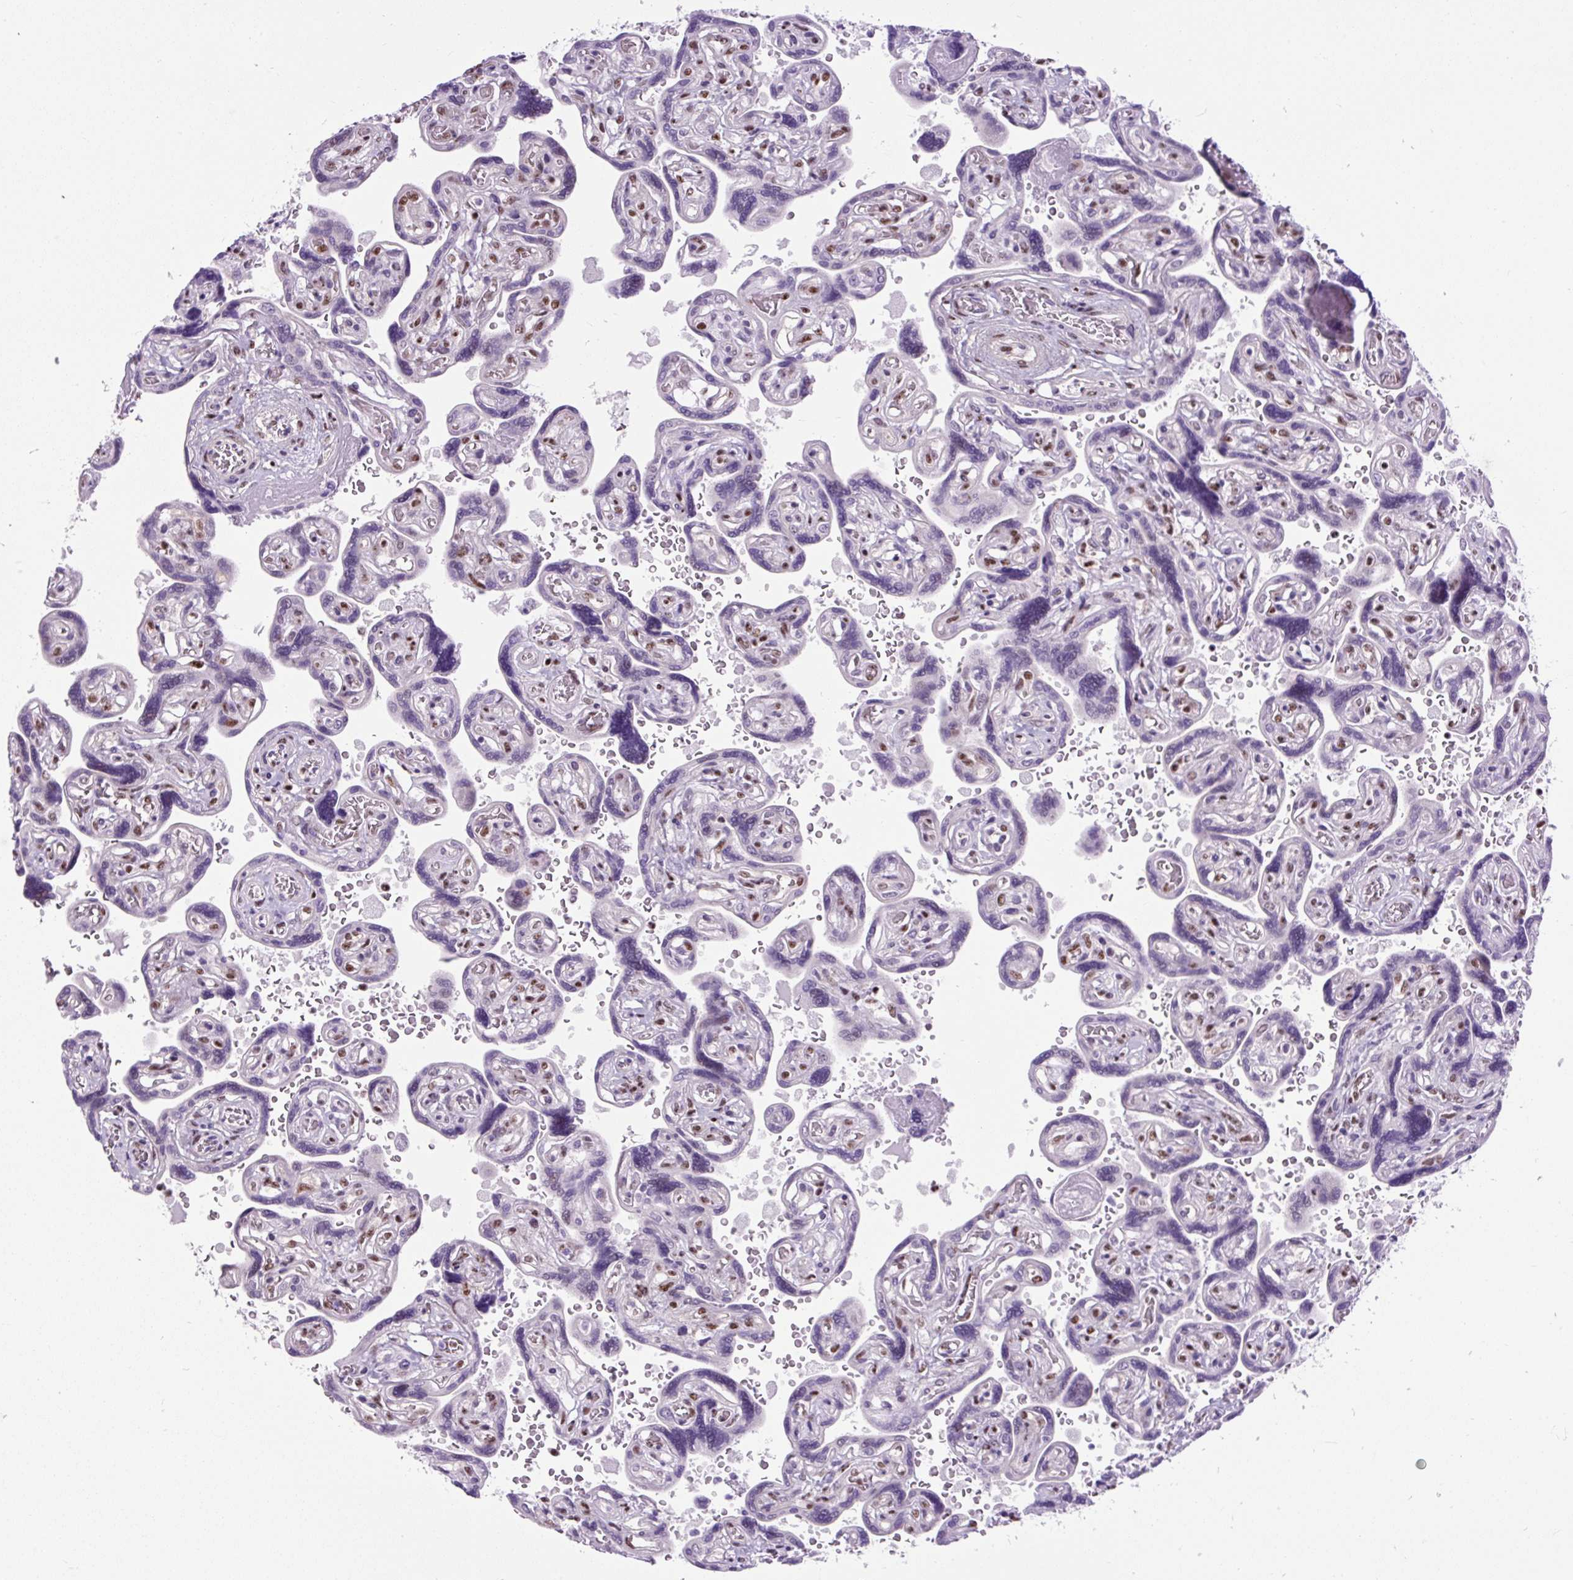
{"staining": {"intensity": "moderate", "quantity": "25%-75%", "location": "nuclear"}, "tissue": "placenta", "cell_type": "Trophoblastic cells", "image_type": "normal", "snomed": [{"axis": "morphology", "description": "Normal tissue, NOS"}, {"axis": "topography", "description": "Placenta"}], "caption": "Brown immunohistochemical staining in unremarkable human placenta exhibits moderate nuclear staining in approximately 25%-75% of trophoblastic cells. The protein of interest is stained brown, and the nuclei are stained in blue (DAB (3,3'-diaminobenzidine) IHC with brightfield microscopy, high magnification).", "gene": "SMC5", "patient": {"sex": "female", "age": 32}}